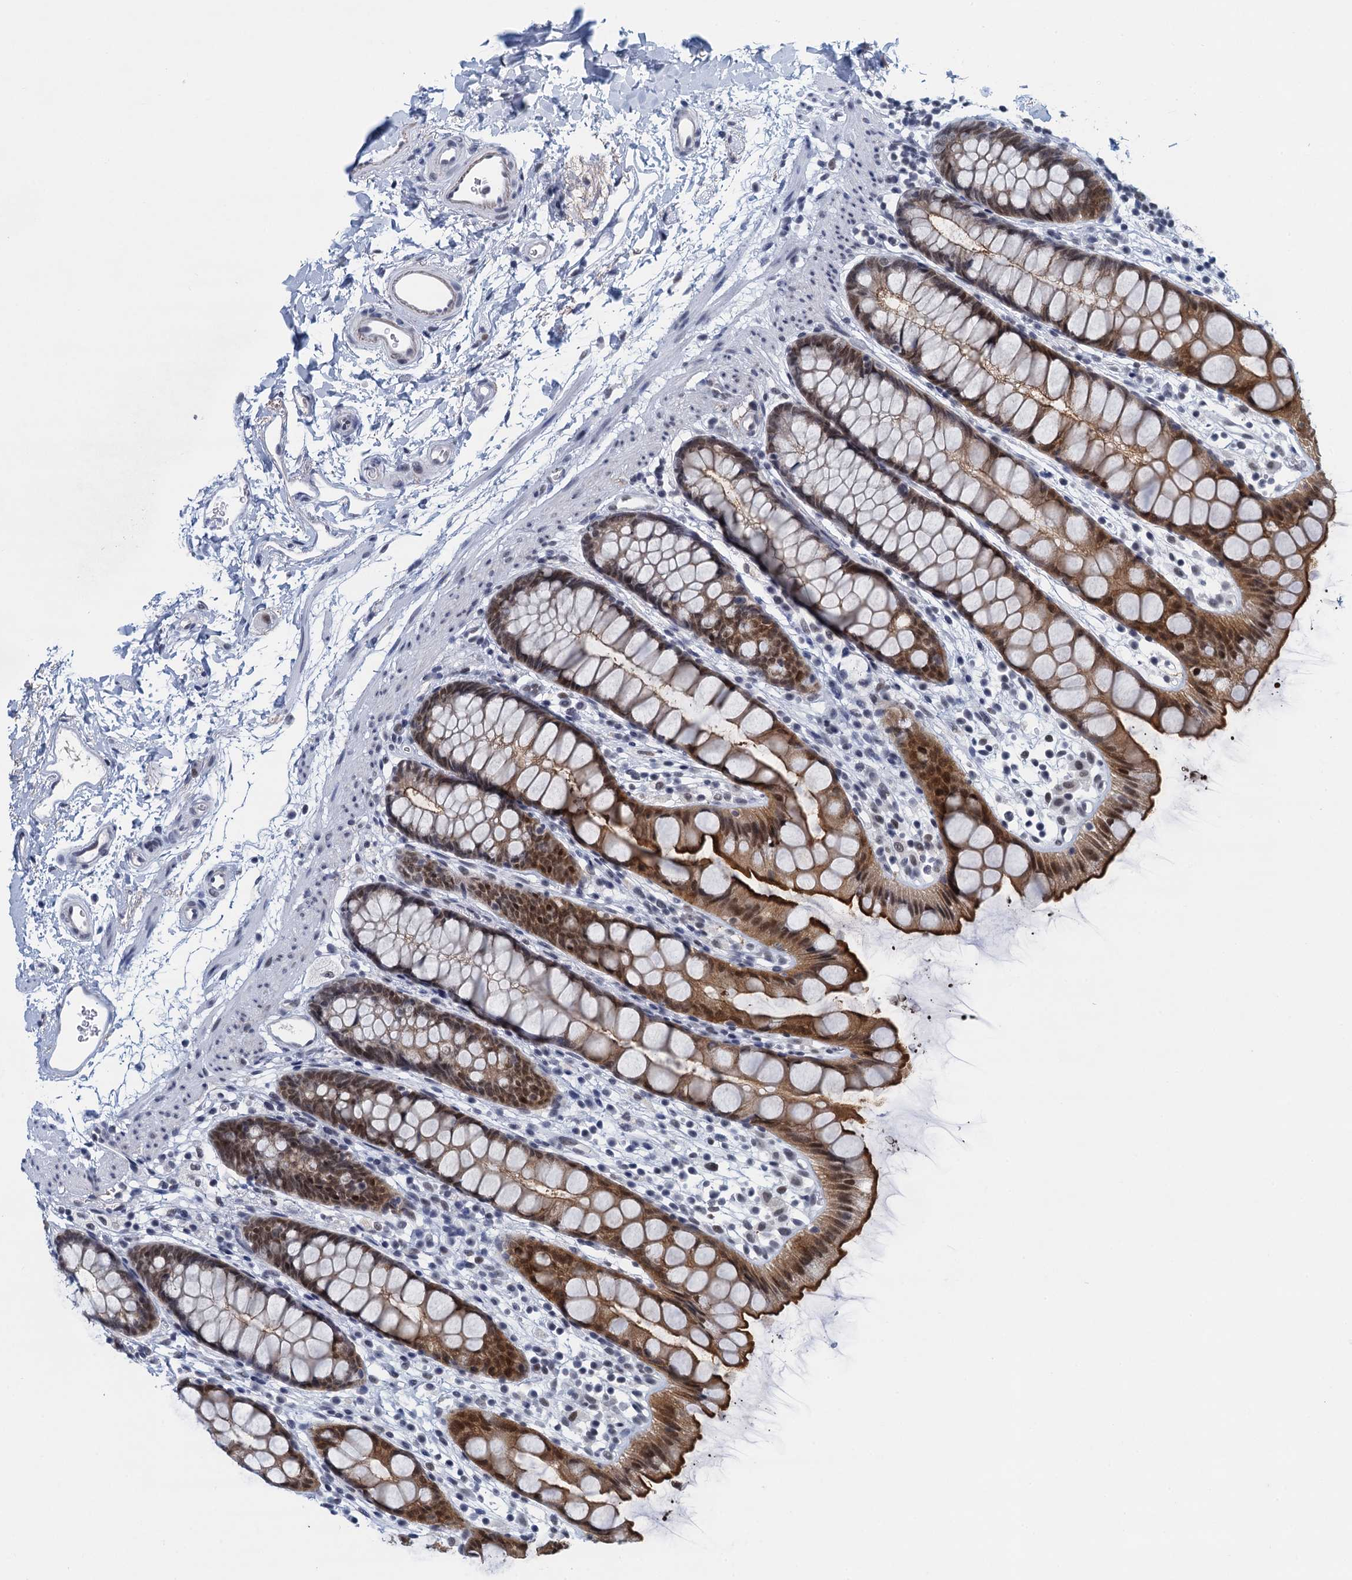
{"staining": {"intensity": "strong", "quantity": "25%-75%", "location": "cytoplasmic/membranous,nuclear"}, "tissue": "rectum", "cell_type": "Glandular cells", "image_type": "normal", "snomed": [{"axis": "morphology", "description": "Normal tissue, NOS"}, {"axis": "topography", "description": "Rectum"}], "caption": "Protein expression analysis of benign human rectum reveals strong cytoplasmic/membranous,nuclear staining in about 25%-75% of glandular cells. (Stains: DAB in brown, nuclei in blue, Microscopy: brightfield microscopy at high magnification).", "gene": "EPS8L1", "patient": {"sex": "female", "age": 65}}